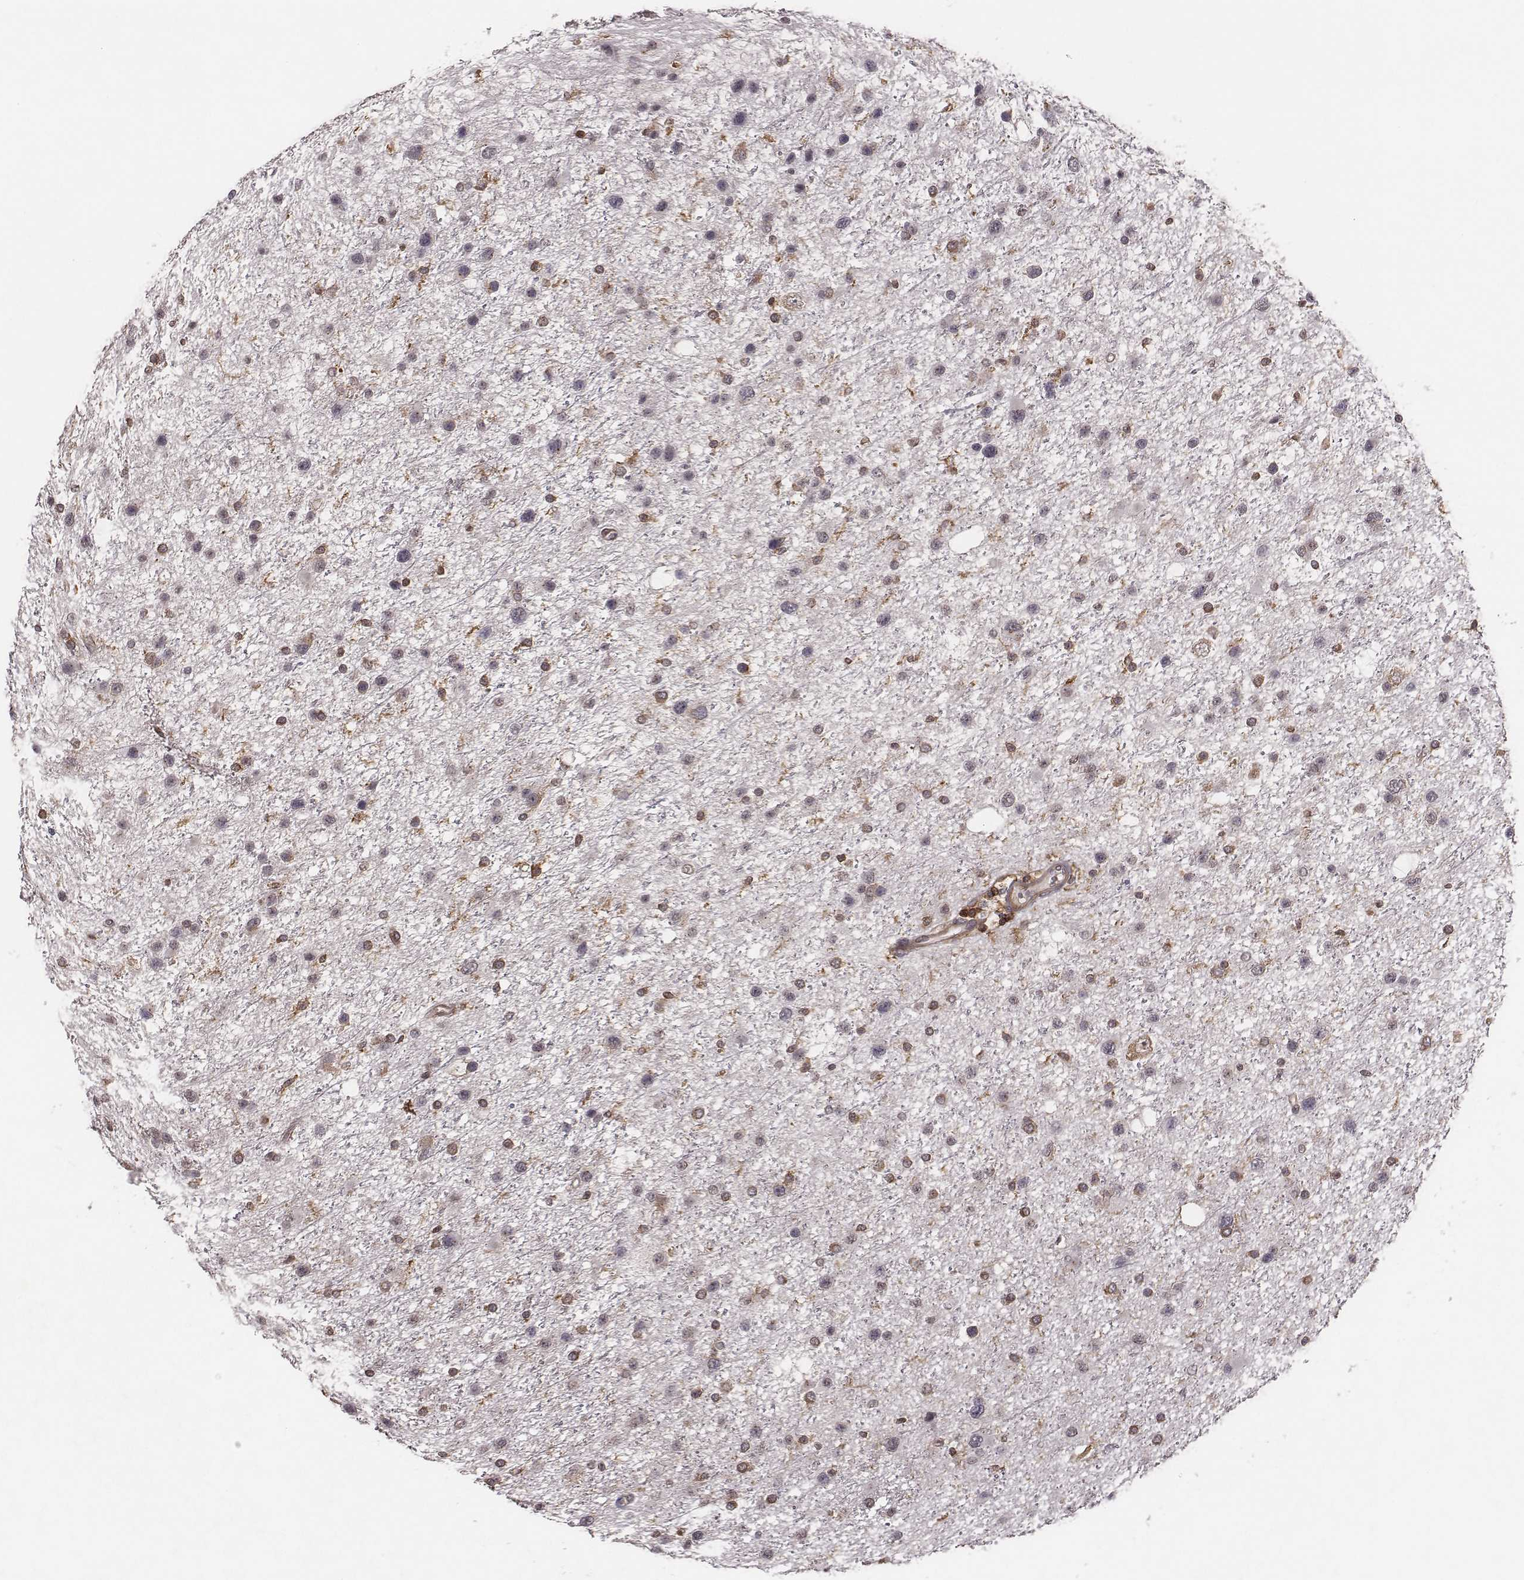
{"staining": {"intensity": "weak", "quantity": "<25%", "location": "cytoplasmic/membranous"}, "tissue": "glioma", "cell_type": "Tumor cells", "image_type": "cancer", "snomed": [{"axis": "morphology", "description": "Glioma, malignant, Low grade"}, {"axis": "topography", "description": "Brain"}], "caption": "Immunohistochemistry (IHC) histopathology image of glioma stained for a protein (brown), which displays no staining in tumor cells.", "gene": "PILRA", "patient": {"sex": "female", "age": 32}}